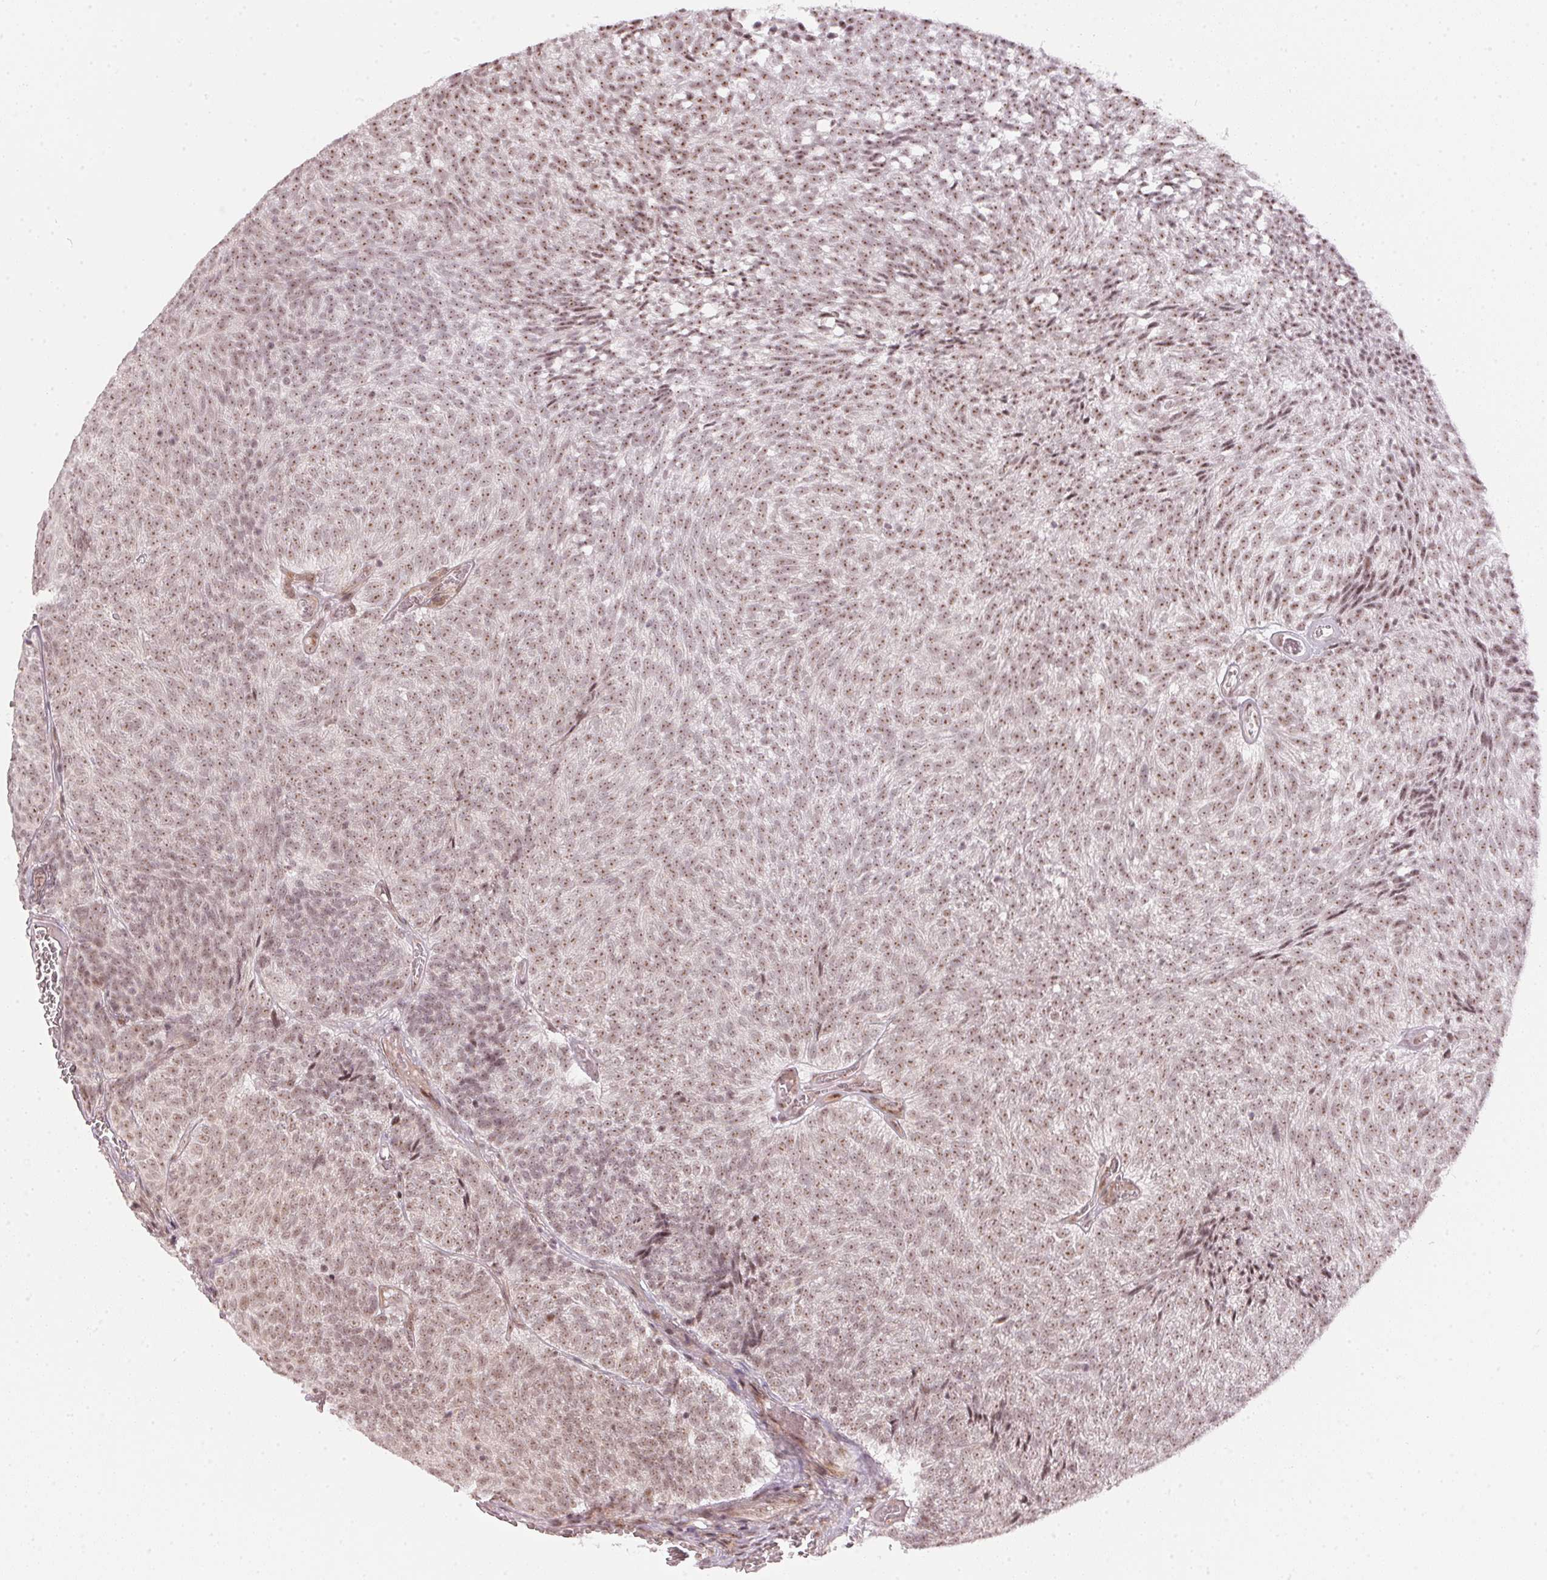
{"staining": {"intensity": "weak", "quantity": ">75%", "location": "nuclear"}, "tissue": "urothelial cancer", "cell_type": "Tumor cells", "image_type": "cancer", "snomed": [{"axis": "morphology", "description": "Urothelial carcinoma, Low grade"}, {"axis": "topography", "description": "Urinary bladder"}], "caption": "A low amount of weak nuclear positivity is identified in about >75% of tumor cells in urothelial carcinoma (low-grade) tissue.", "gene": "KAT6A", "patient": {"sex": "male", "age": 77}}